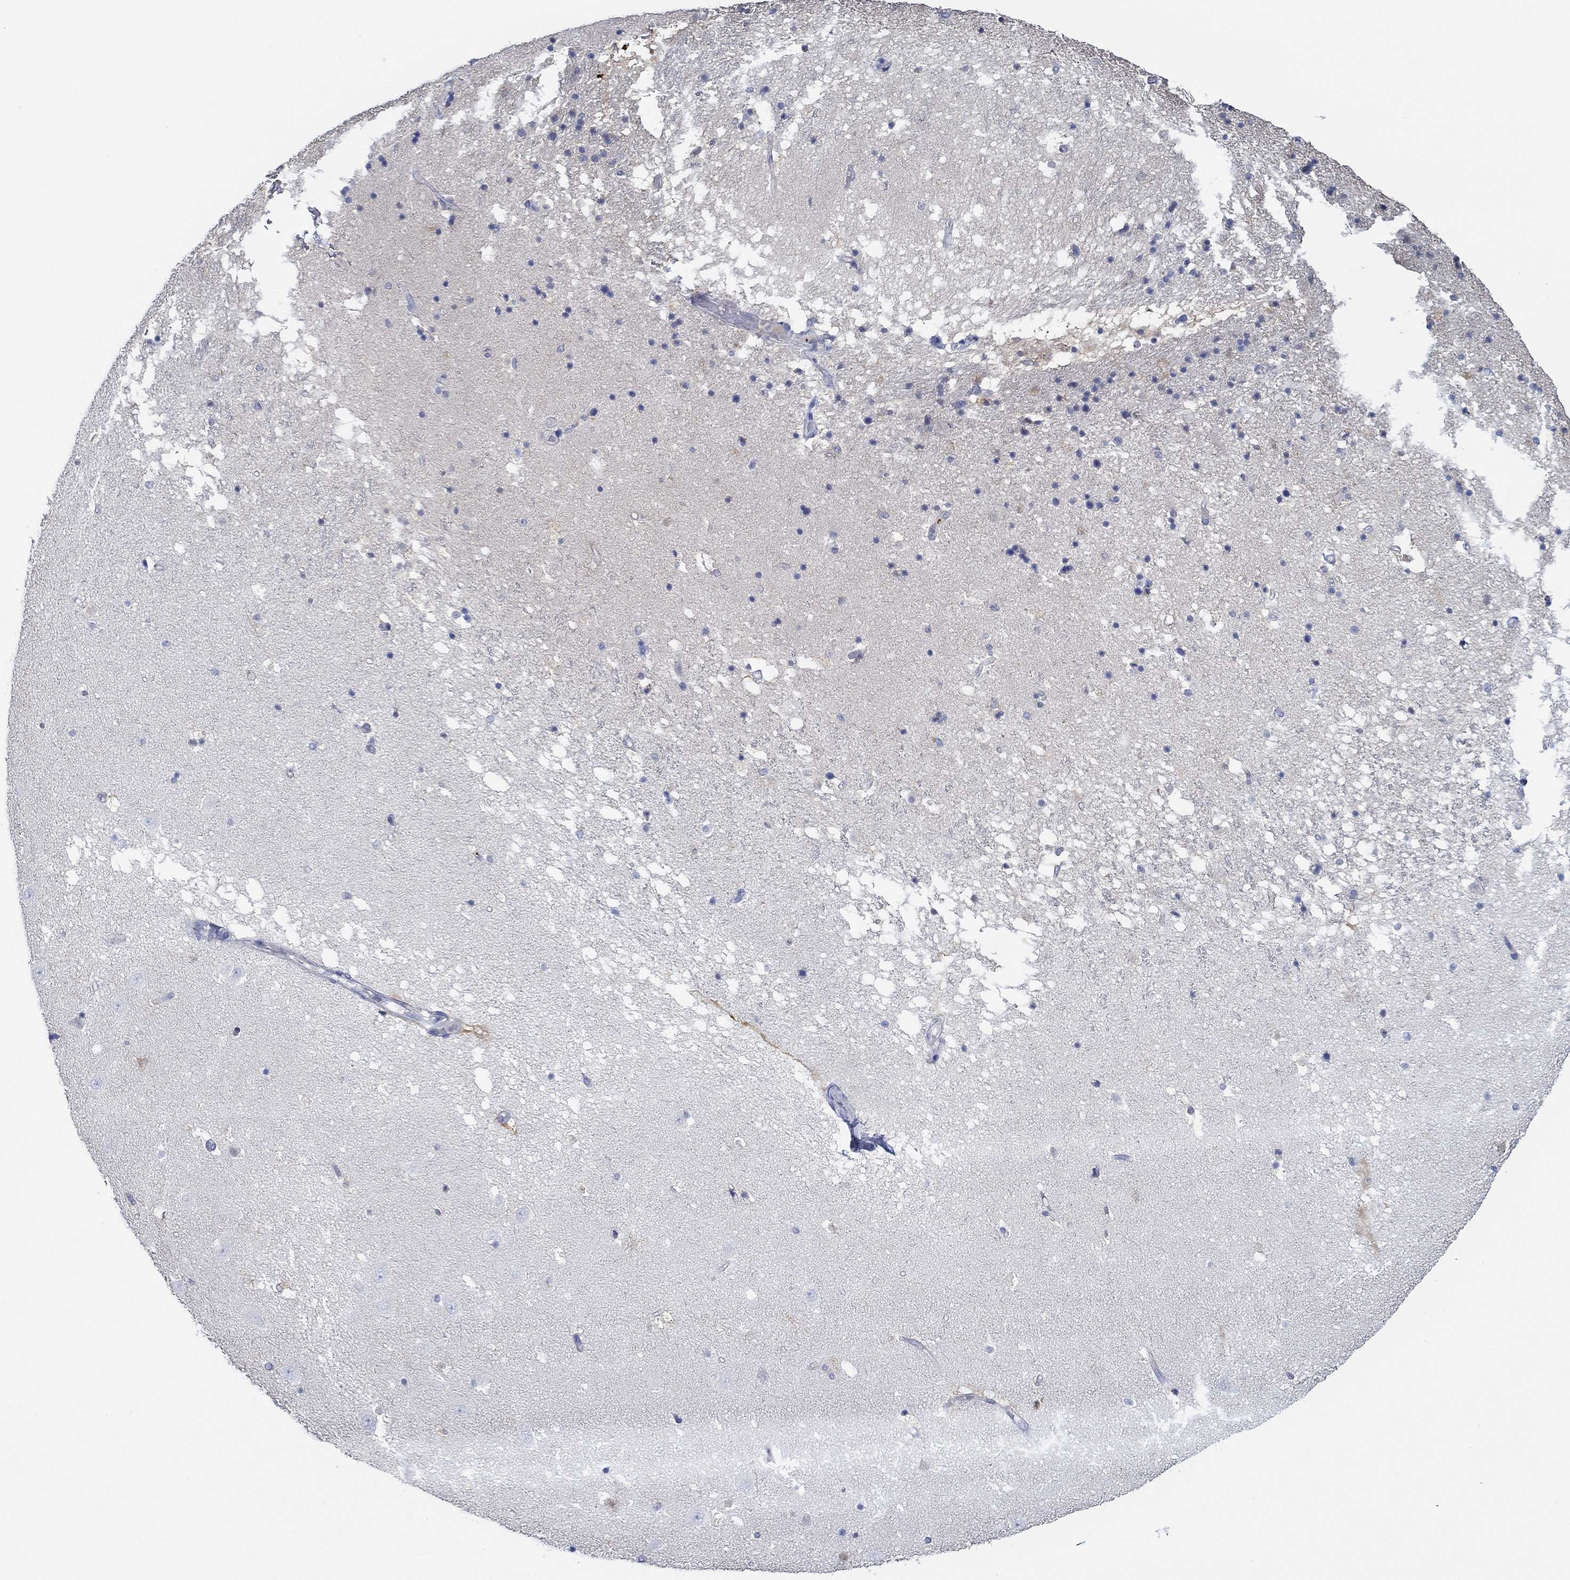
{"staining": {"intensity": "strong", "quantity": "<25%", "location": "cytoplasmic/membranous"}, "tissue": "hippocampus", "cell_type": "Glial cells", "image_type": "normal", "snomed": [{"axis": "morphology", "description": "Normal tissue, NOS"}, {"axis": "topography", "description": "Hippocampus"}], "caption": "Immunohistochemistry micrograph of normal hippocampus stained for a protein (brown), which reveals medium levels of strong cytoplasmic/membranous staining in about <25% of glial cells.", "gene": "SLC27A3", "patient": {"sex": "male", "age": 49}}